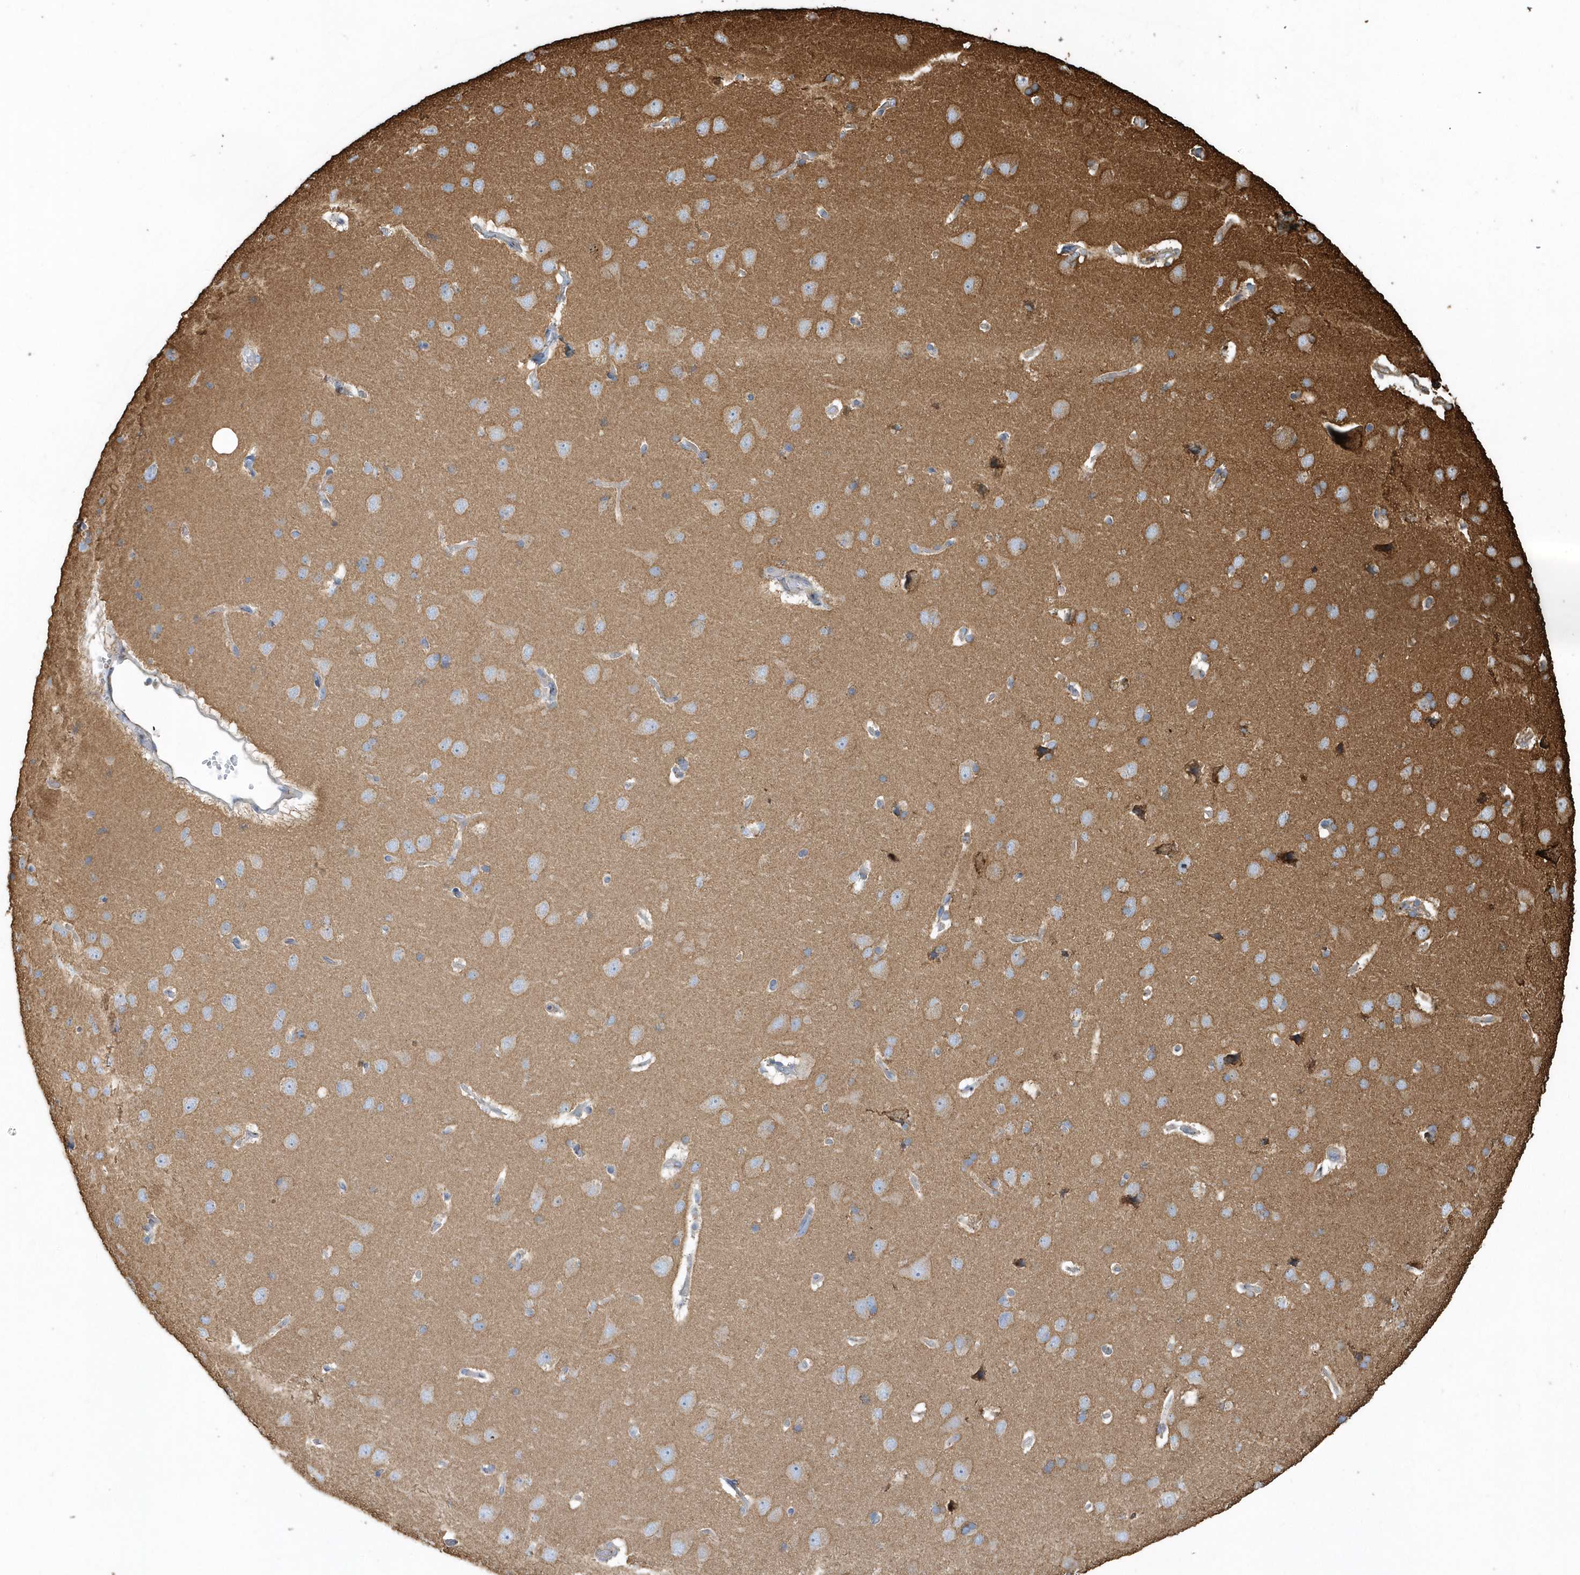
{"staining": {"intensity": "weak", "quantity": "25%-75%", "location": "cytoplasmic/membranous"}, "tissue": "cerebral cortex", "cell_type": "Endothelial cells", "image_type": "normal", "snomed": [{"axis": "morphology", "description": "Normal tissue, NOS"}, {"axis": "topography", "description": "Cerebral cortex"}], "caption": "The photomicrograph displays immunohistochemical staining of normal cerebral cortex. There is weak cytoplasmic/membranous staining is identified in approximately 25%-75% of endothelial cells.", "gene": "TRAIP", "patient": {"sex": "male", "age": 62}}